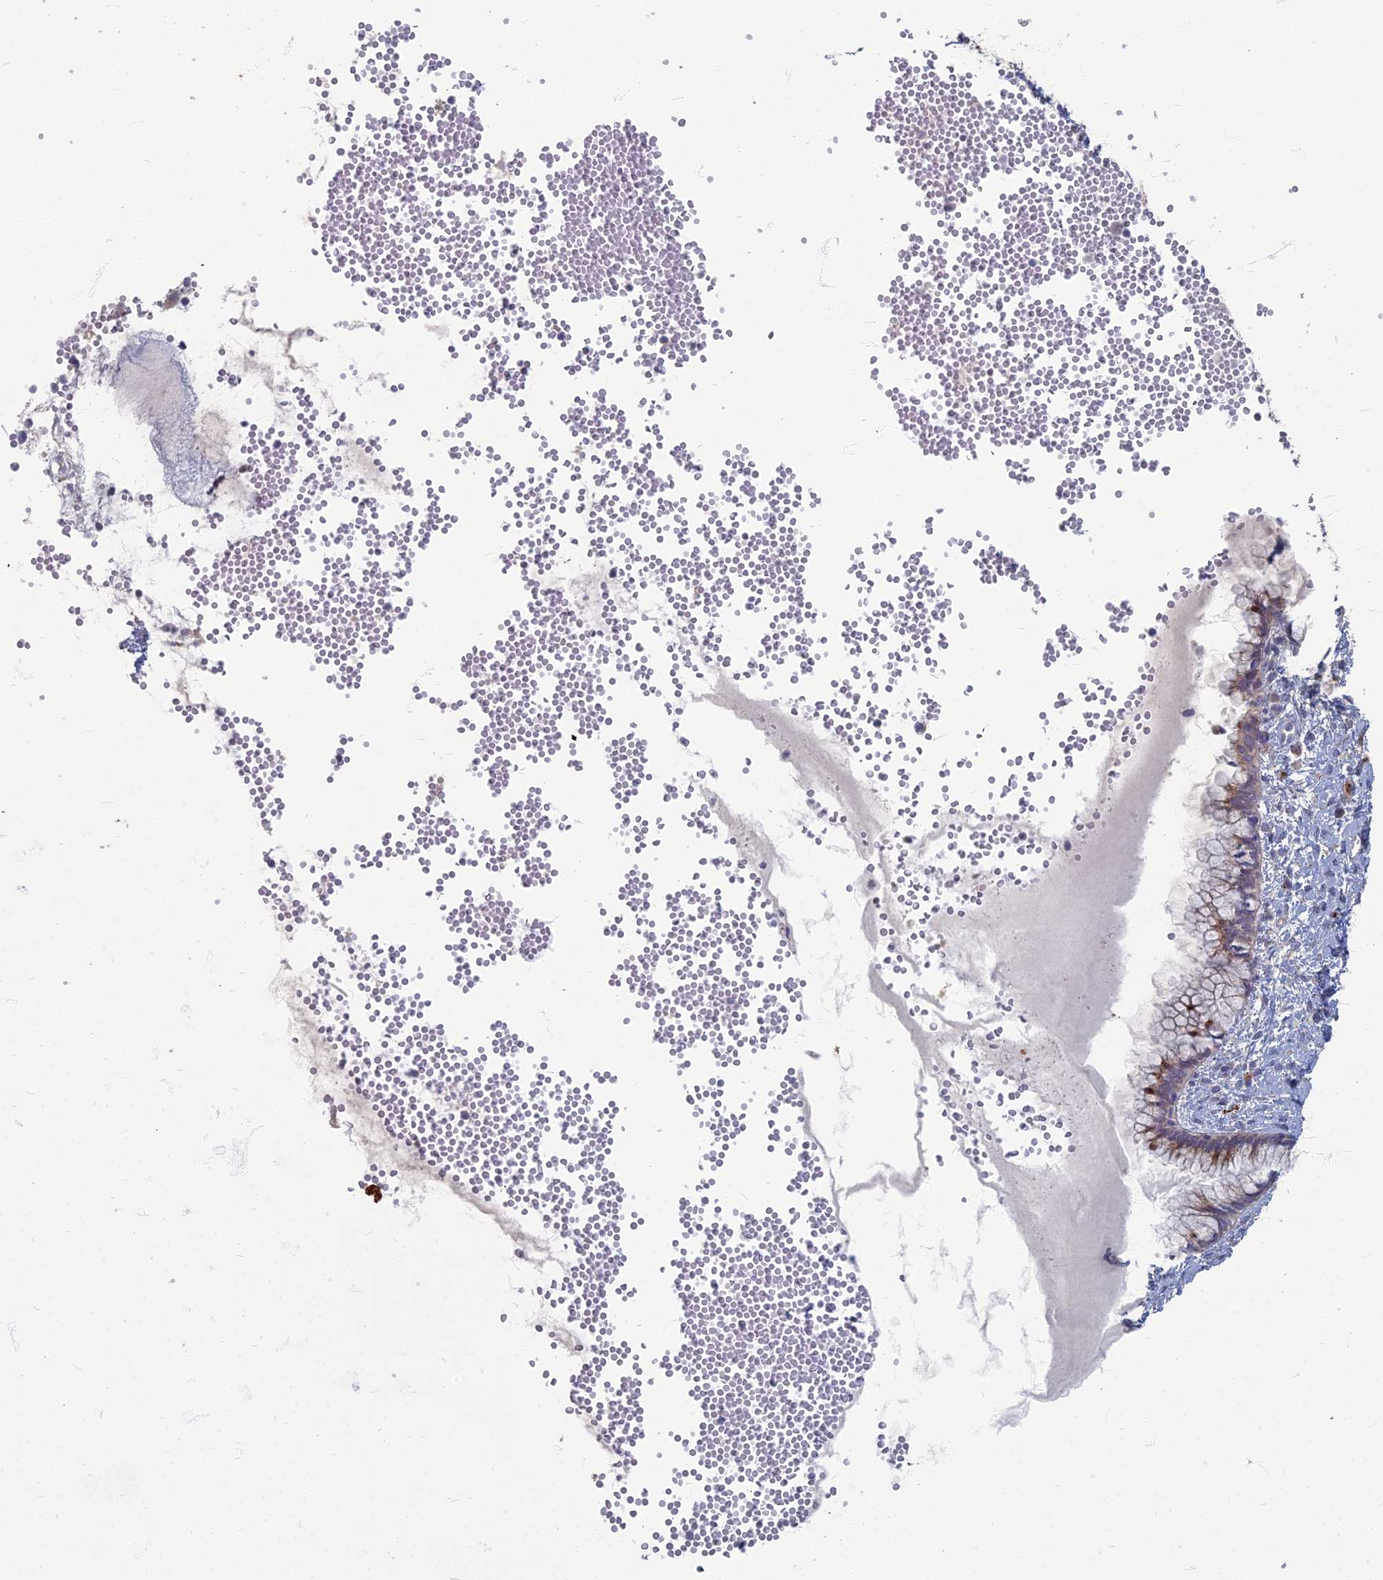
{"staining": {"intensity": "moderate", "quantity": "<25%", "location": "cytoplasmic/membranous"}, "tissue": "cervix", "cell_type": "Glandular cells", "image_type": "normal", "snomed": [{"axis": "morphology", "description": "Normal tissue, NOS"}, {"axis": "topography", "description": "Cervix"}], "caption": "Protein staining displays moderate cytoplasmic/membranous positivity in about <25% of glandular cells in benign cervix. (DAB (3,3'-diaminobenzidine) IHC with brightfield microscopy, high magnification).", "gene": "TMEM128", "patient": {"sex": "female", "age": 42}}